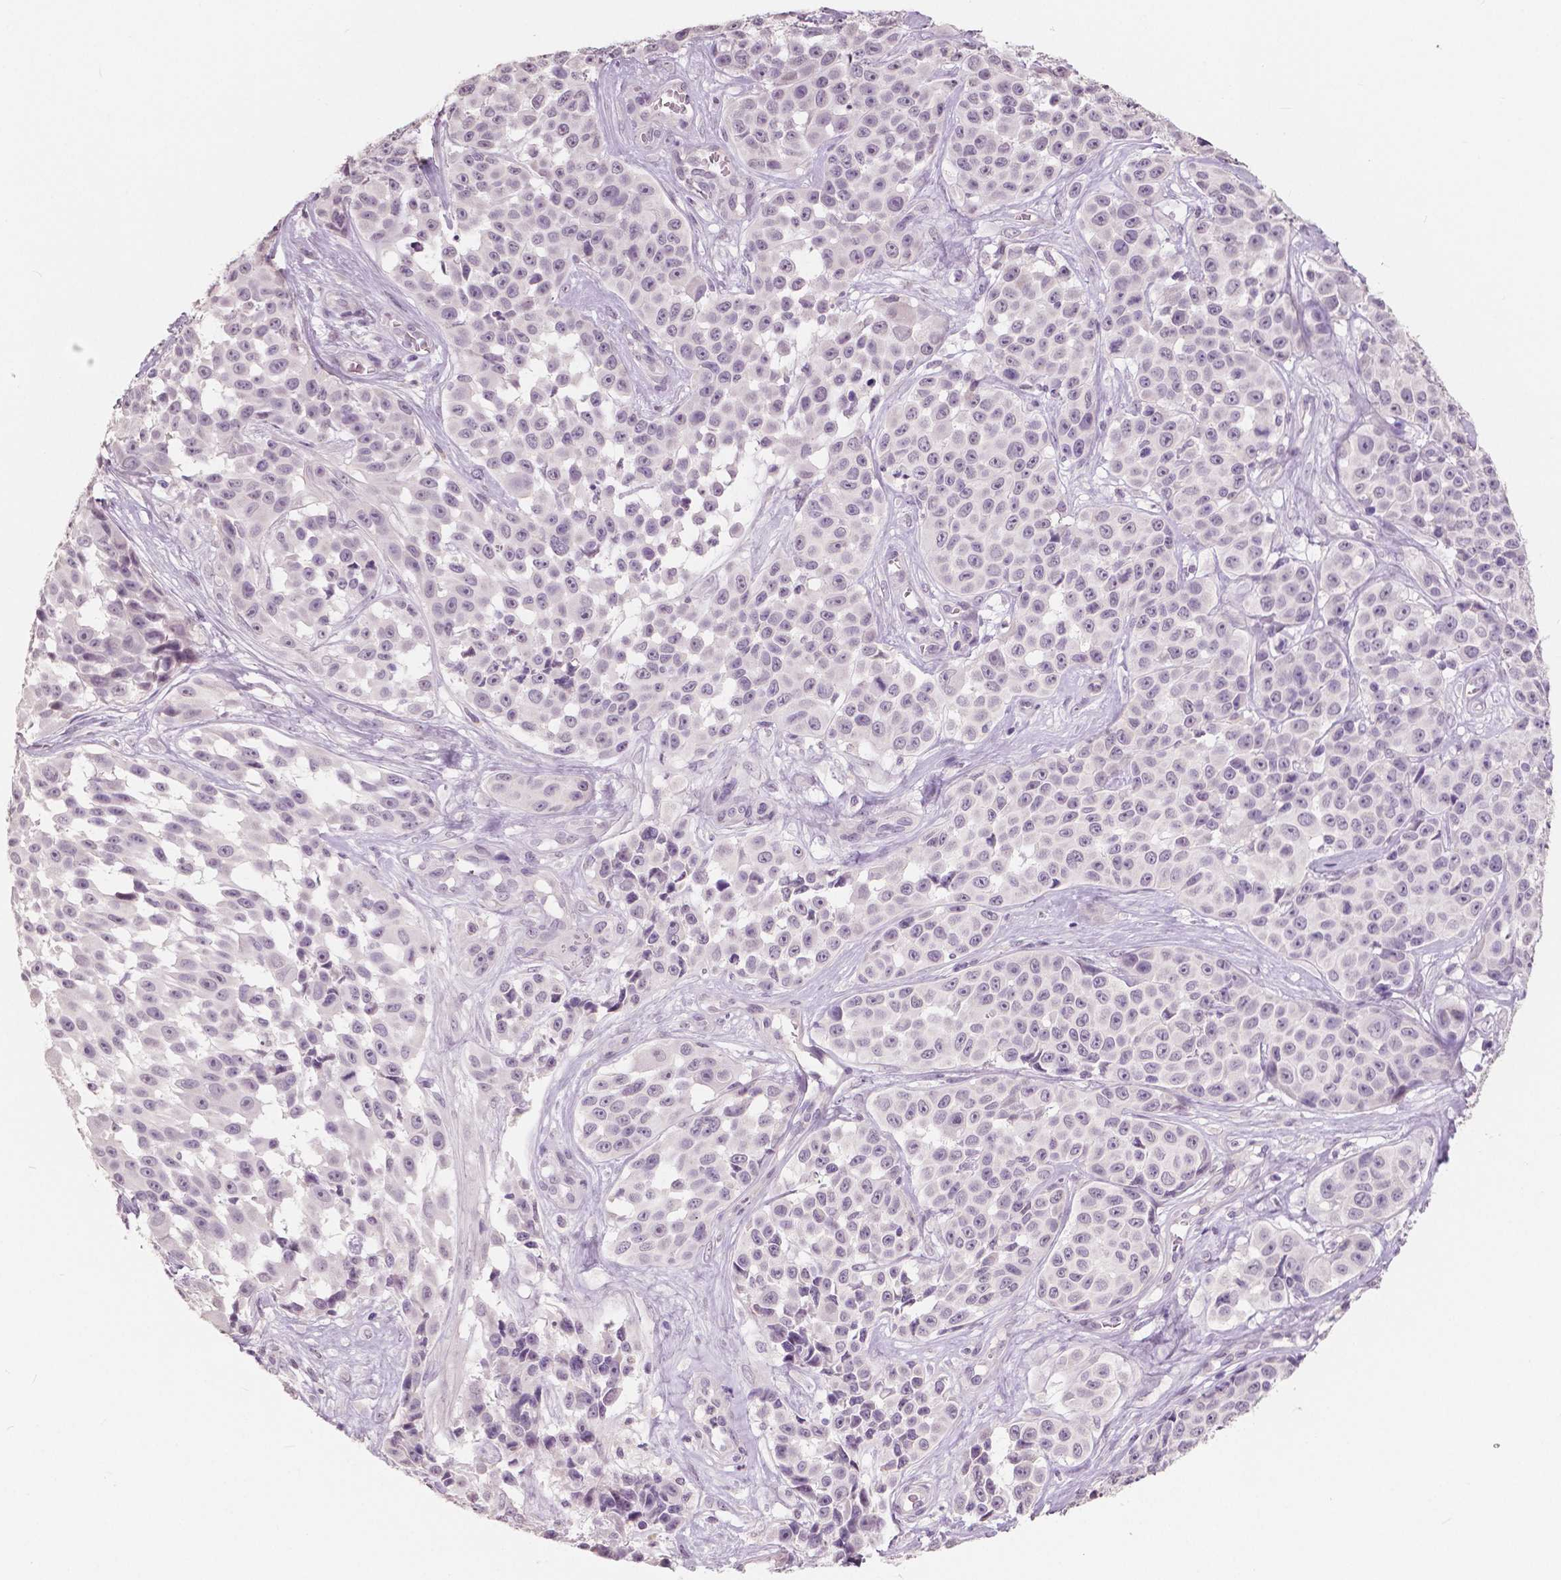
{"staining": {"intensity": "negative", "quantity": "none", "location": "none"}, "tissue": "melanoma", "cell_type": "Tumor cells", "image_type": "cancer", "snomed": [{"axis": "morphology", "description": "Malignant melanoma, NOS"}, {"axis": "topography", "description": "Skin"}], "caption": "Immunohistochemistry histopathology image of melanoma stained for a protein (brown), which demonstrates no staining in tumor cells.", "gene": "NECAB1", "patient": {"sex": "female", "age": 88}}